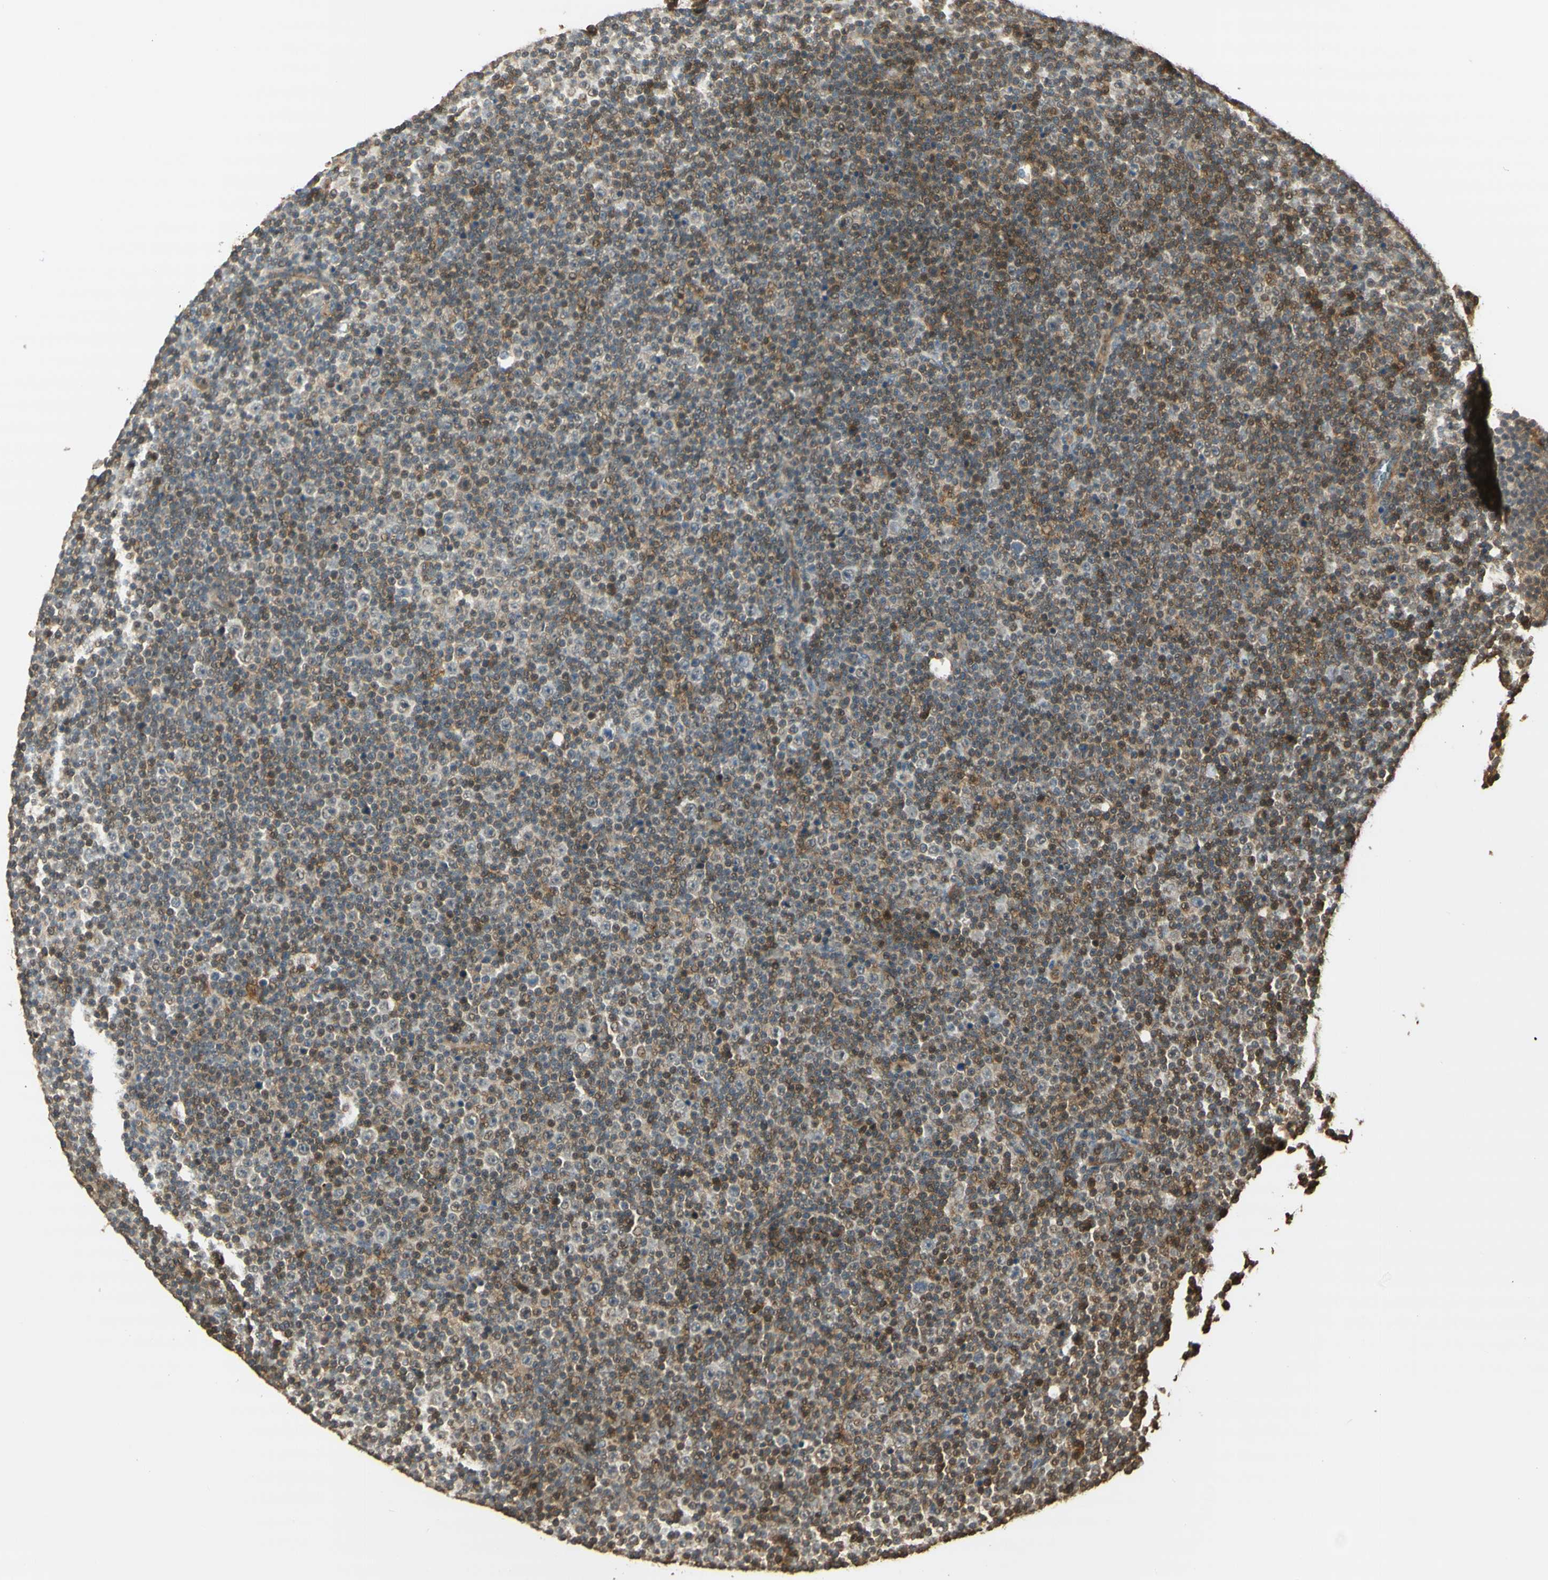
{"staining": {"intensity": "weak", "quantity": "25%-75%", "location": "cytoplasmic/membranous,nuclear"}, "tissue": "lymphoma", "cell_type": "Tumor cells", "image_type": "cancer", "snomed": [{"axis": "morphology", "description": "Malignant lymphoma, non-Hodgkin's type, Low grade"}, {"axis": "topography", "description": "Lymph node"}], "caption": "Immunohistochemistry (DAB (3,3'-diaminobenzidine)) staining of human malignant lymphoma, non-Hodgkin's type (low-grade) demonstrates weak cytoplasmic/membranous and nuclear protein expression in about 25%-75% of tumor cells.", "gene": "AGER", "patient": {"sex": "female", "age": 67}}